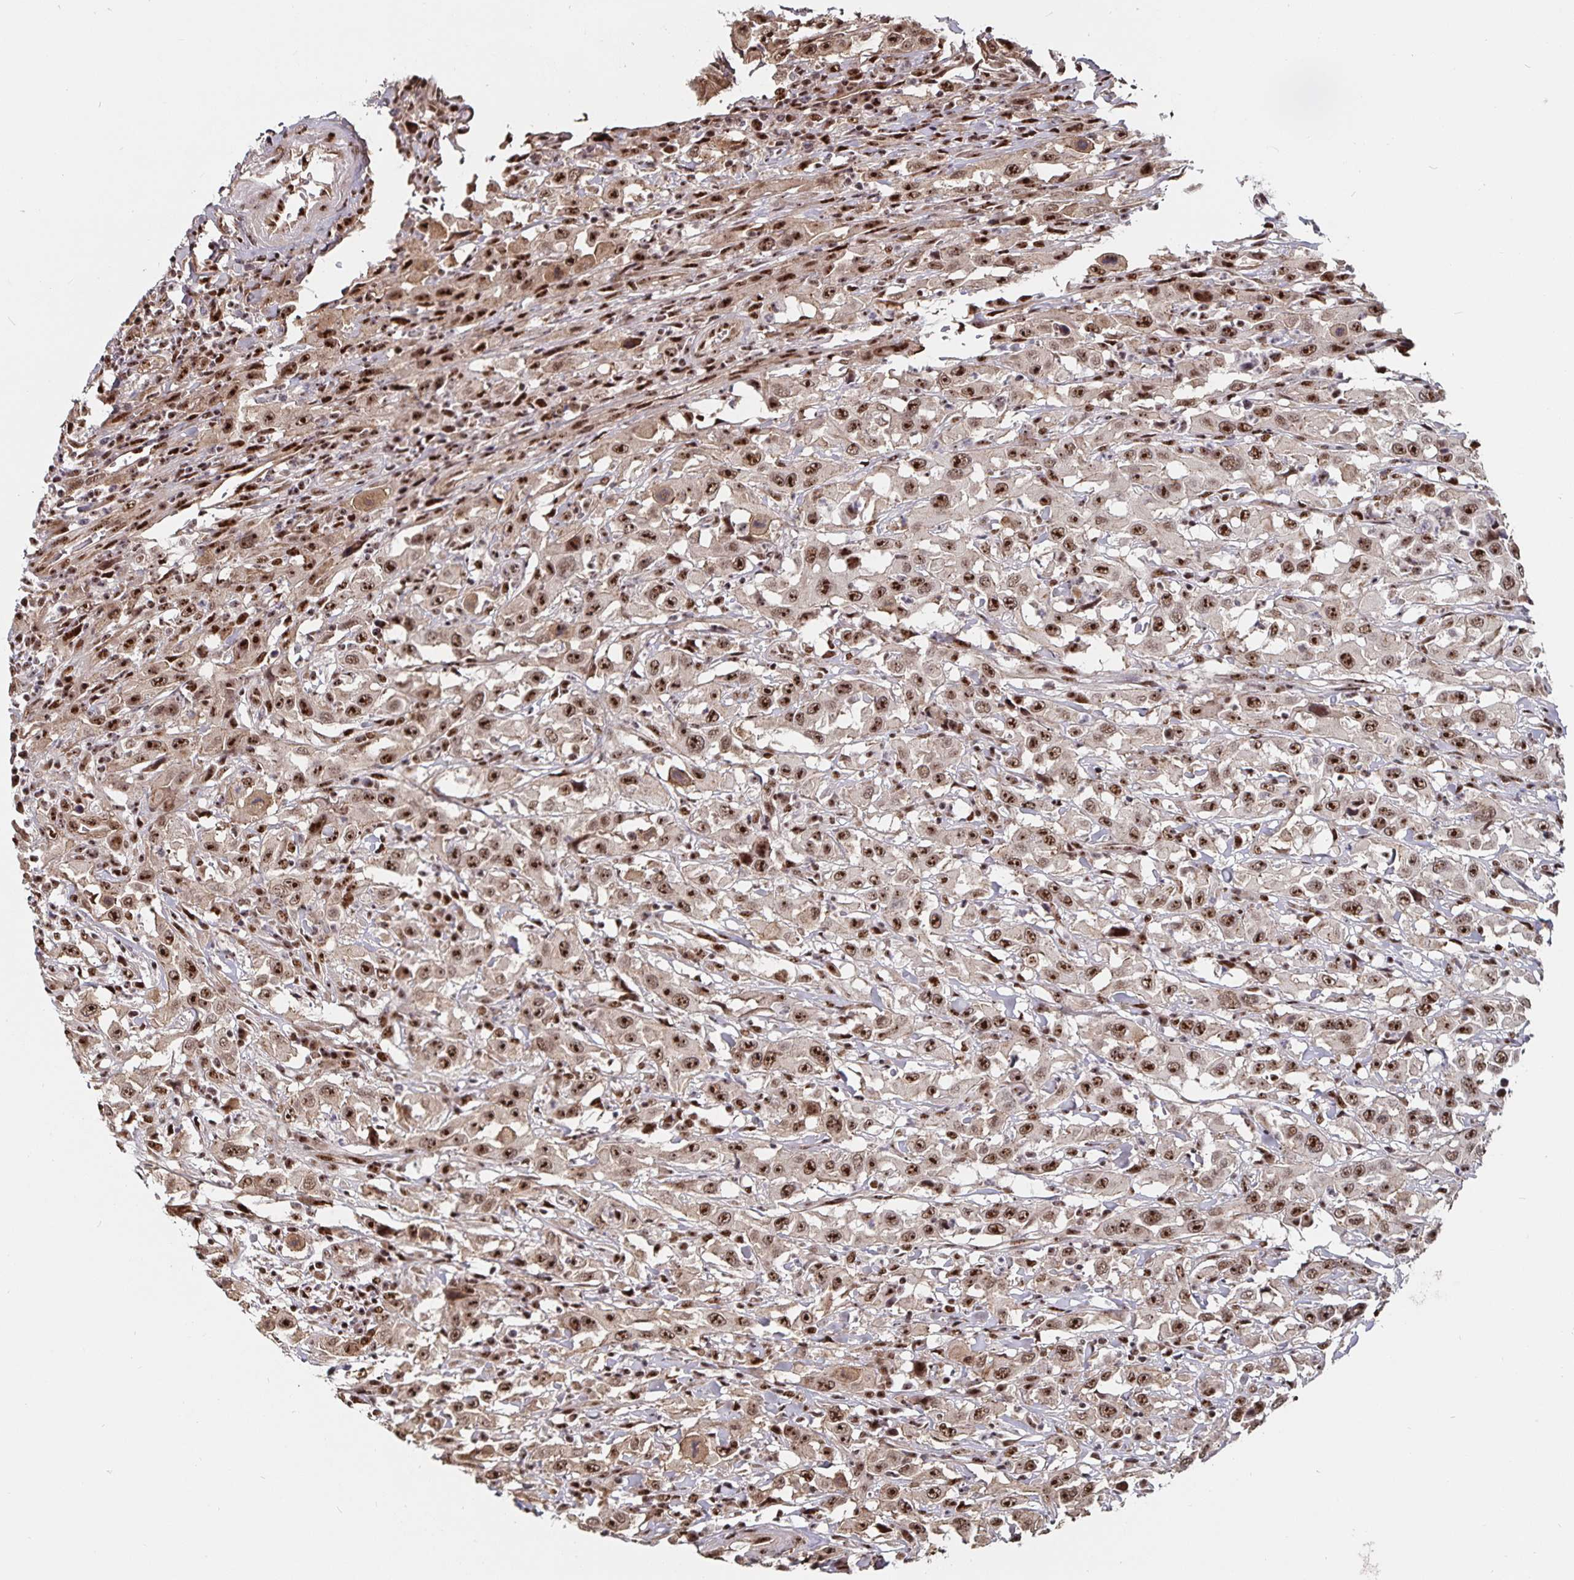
{"staining": {"intensity": "moderate", "quantity": ">75%", "location": "nuclear"}, "tissue": "urothelial cancer", "cell_type": "Tumor cells", "image_type": "cancer", "snomed": [{"axis": "morphology", "description": "Urothelial carcinoma, High grade"}, {"axis": "topography", "description": "Urinary bladder"}], "caption": "This micrograph demonstrates immunohistochemistry (IHC) staining of human urothelial carcinoma (high-grade), with medium moderate nuclear expression in approximately >75% of tumor cells.", "gene": "LAS1L", "patient": {"sex": "male", "age": 61}}